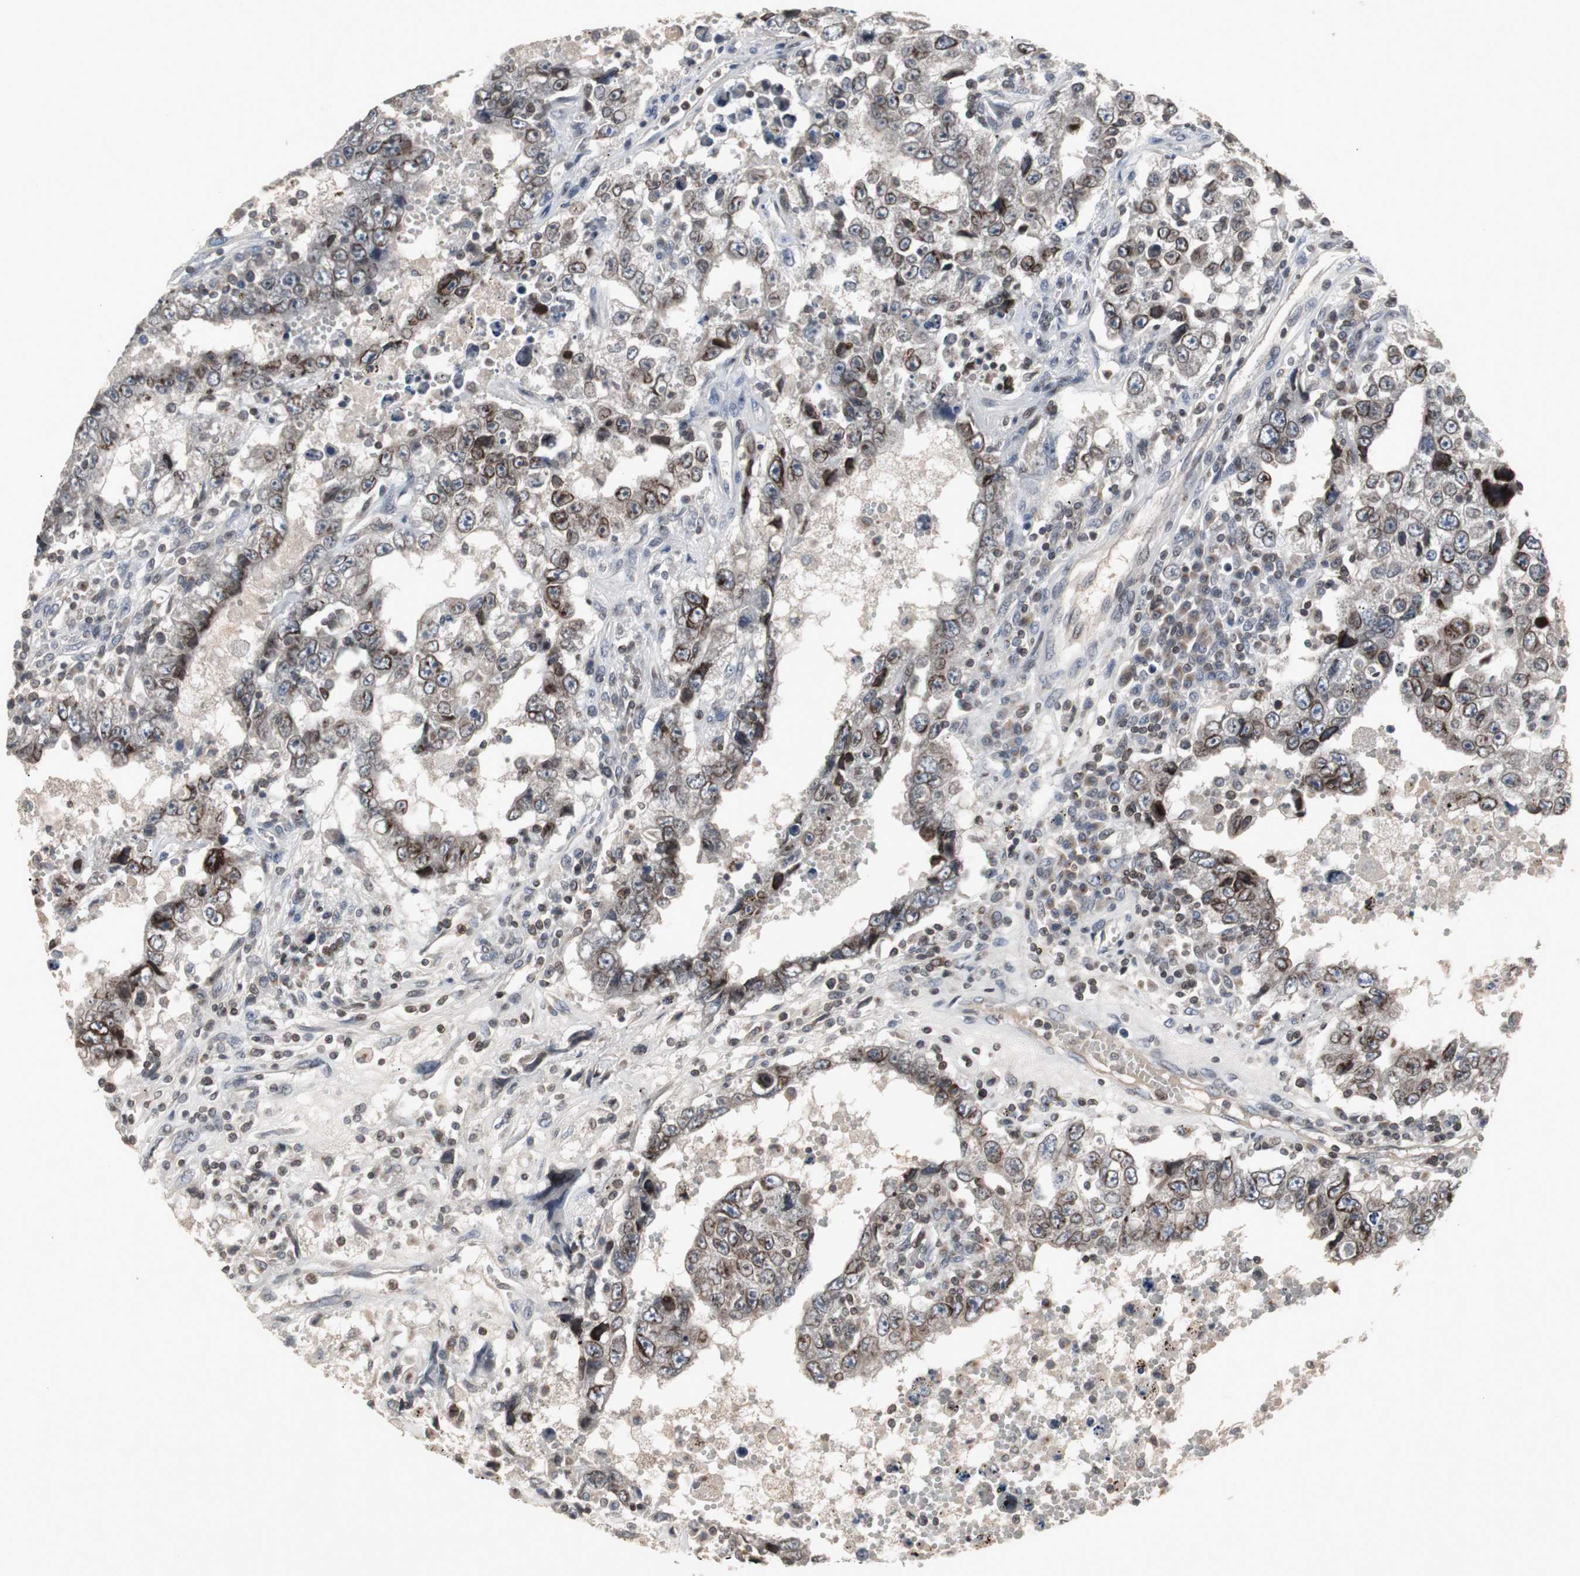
{"staining": {"intensity": "strong", "quantity": ">75%", "location": "cytoplasmic/membranous,nuclear"}, "tissue": "testis cancer", "cell_type": "Tumor cells", "image_type": "cancer", "snomed": [{"axis": "morphology", "description": "Carcinoma, Embryonal, NOS"}, {"axis": "topography", "description": "Testis"}], "caption": "Strong cytoplasmic/membranous and nuclear positivity is seen in approximately >75% of tumor cells in embryonal carcinoma (testis).", "gene": "ZNF396", "patient": {"sex": "male", "age": 26}}